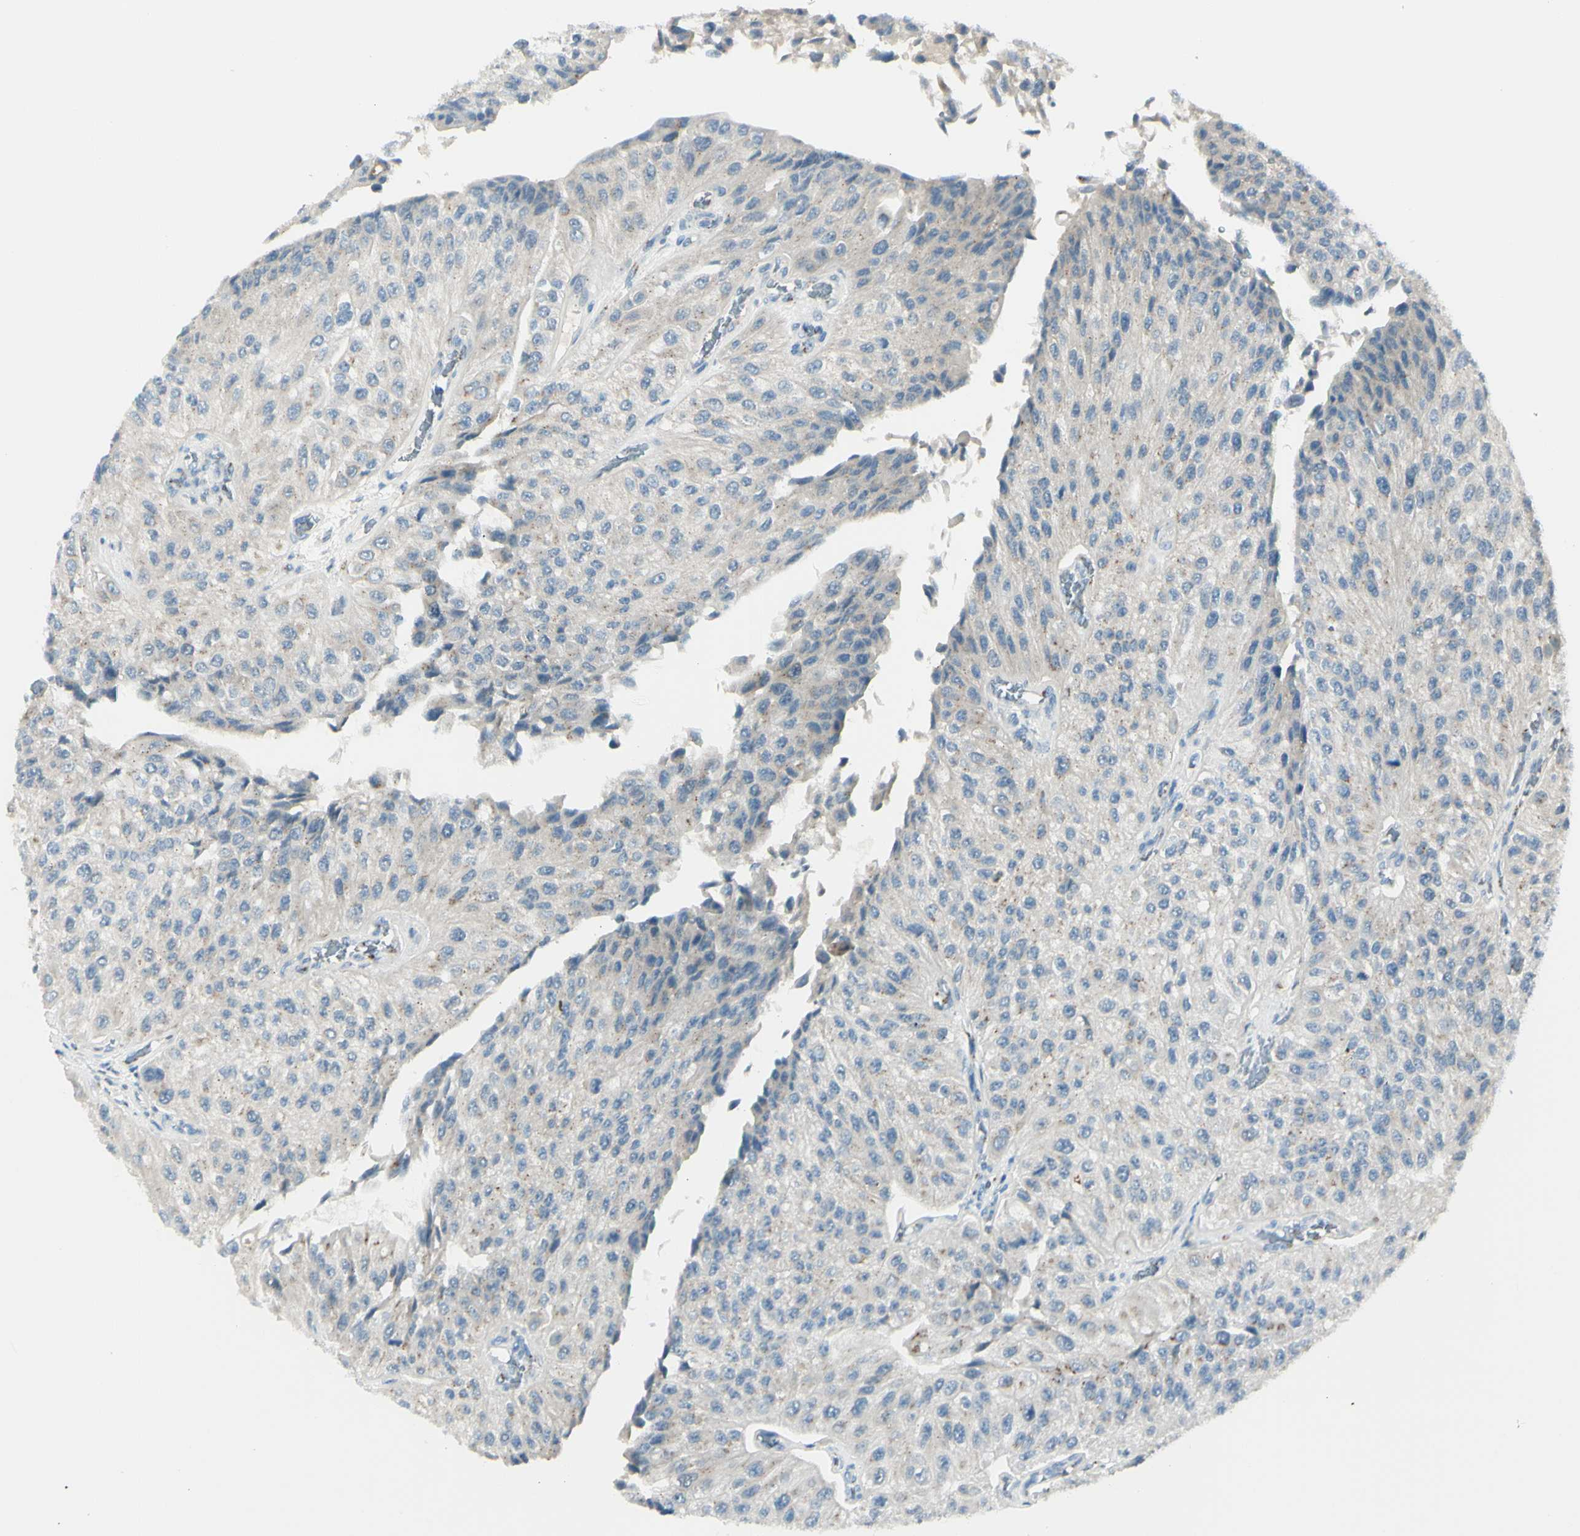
{"staining": {"intensity": "weak", "quantity": "<25%", "location": "cytoplasmic/membranous"}, "tissue": "urothelial cancer", "cell_type": "Tumor cells", "image_type": "cancer", "snomed": [{"axis": "morphology", "description": "Urothelial carcinoma, High grade"}, {"axis": "topography", "description": "Kidney"}, {"axis": "topography", "description": "Urinary bladder"}], "caption": "DAB (3,3'-diaminobenzidine) immunohistochemical staining of urothelial cancer shows no significant staining in tumor cells.", "gene": "B4GALT1", "patient": {"sex": "male", "age": 77}}